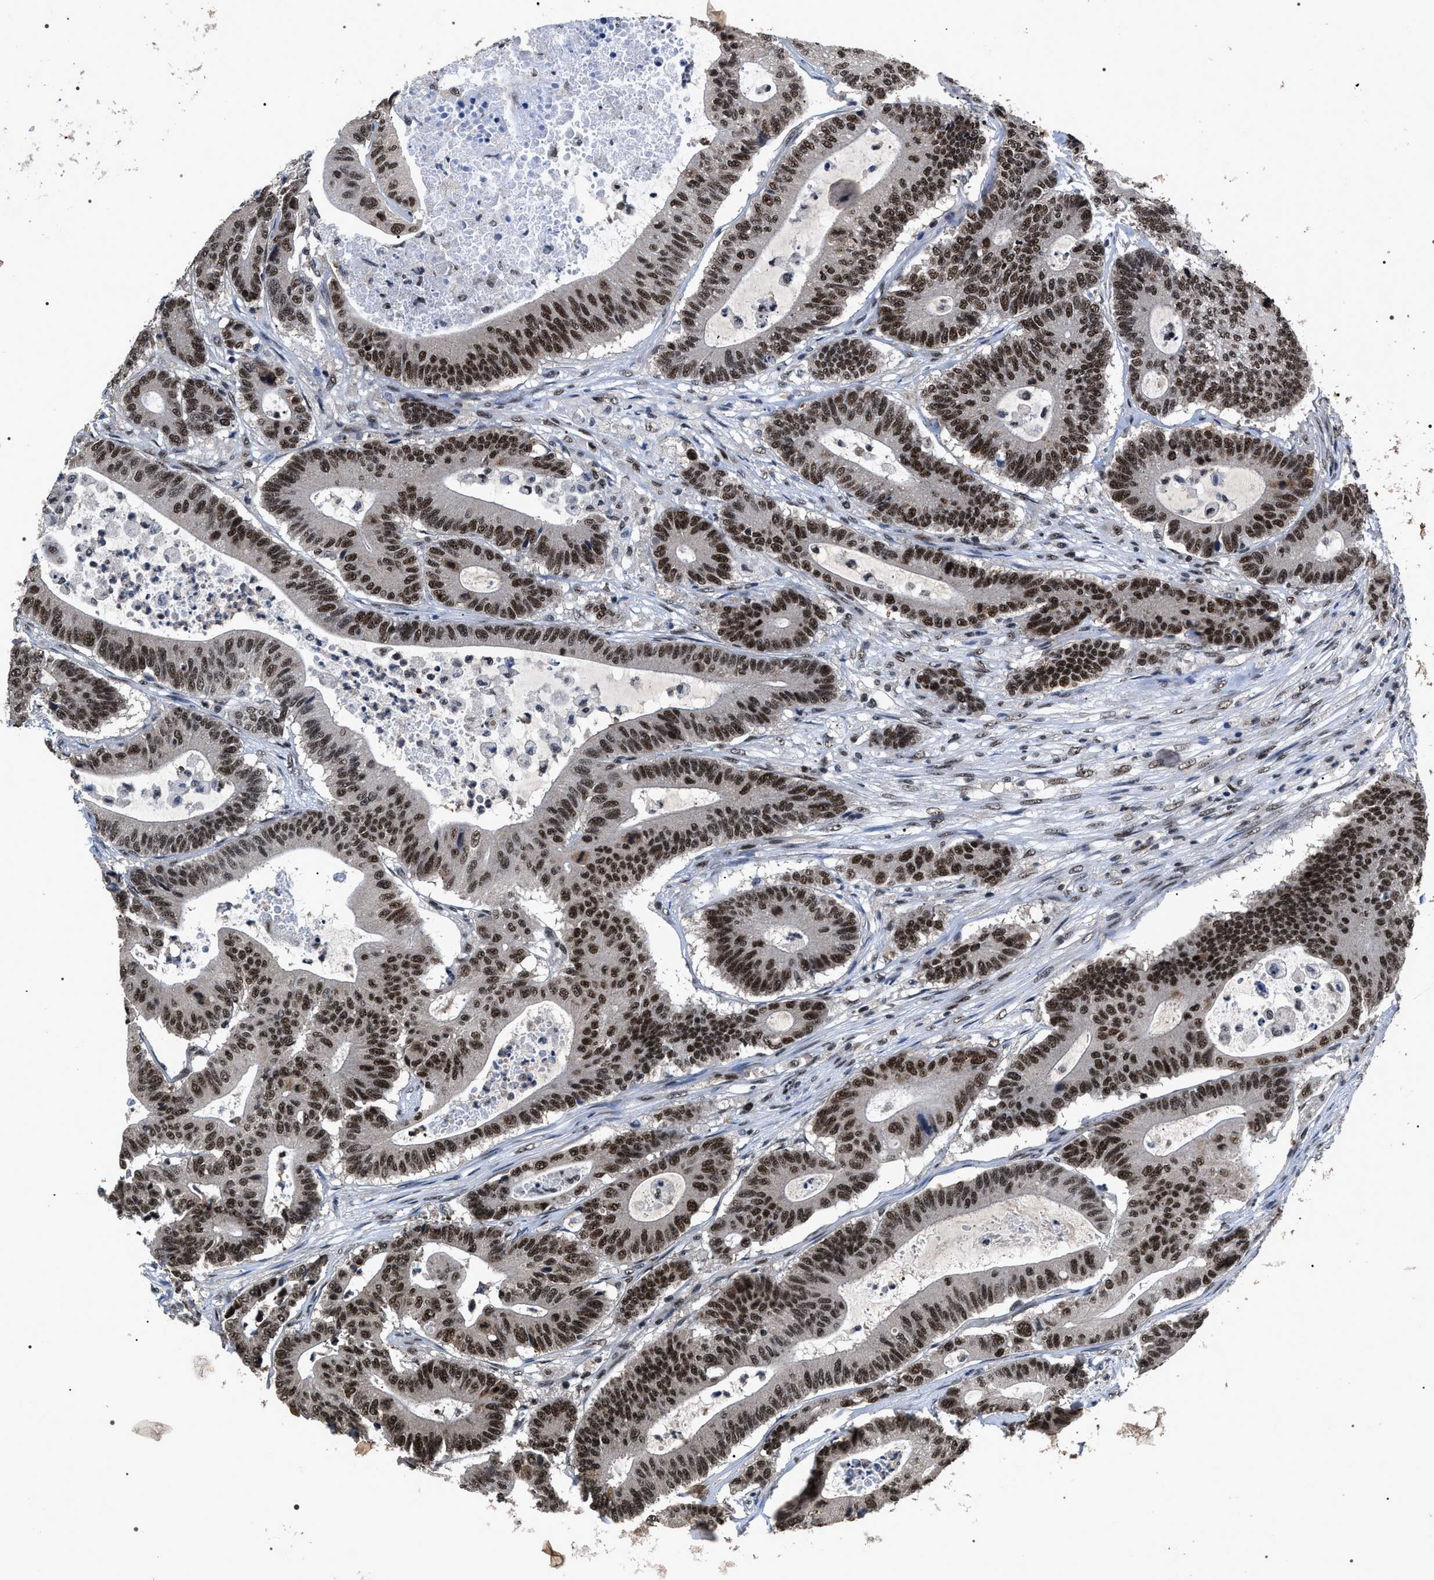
{"staining": {"intensity": "strong", "quantity": ">75%", "location": "nuclear"}, "tissue": "colorectal cancer", "cell_type": "Tumor cells", "image_type": "cancer", "snomed": [{"axis": "morphology", "description": "Adenocarcinoma, NOS"}, {"axis": "topography", "description": "Colon"}], "caption": "Immunohistochemical staining of colorectal adenocarcinoma reveals high levels of strong nuclear positivity in about >75% of tumor cells.", "gene": "RRP1B", "patient": {"sex": "female", "age": 84}}